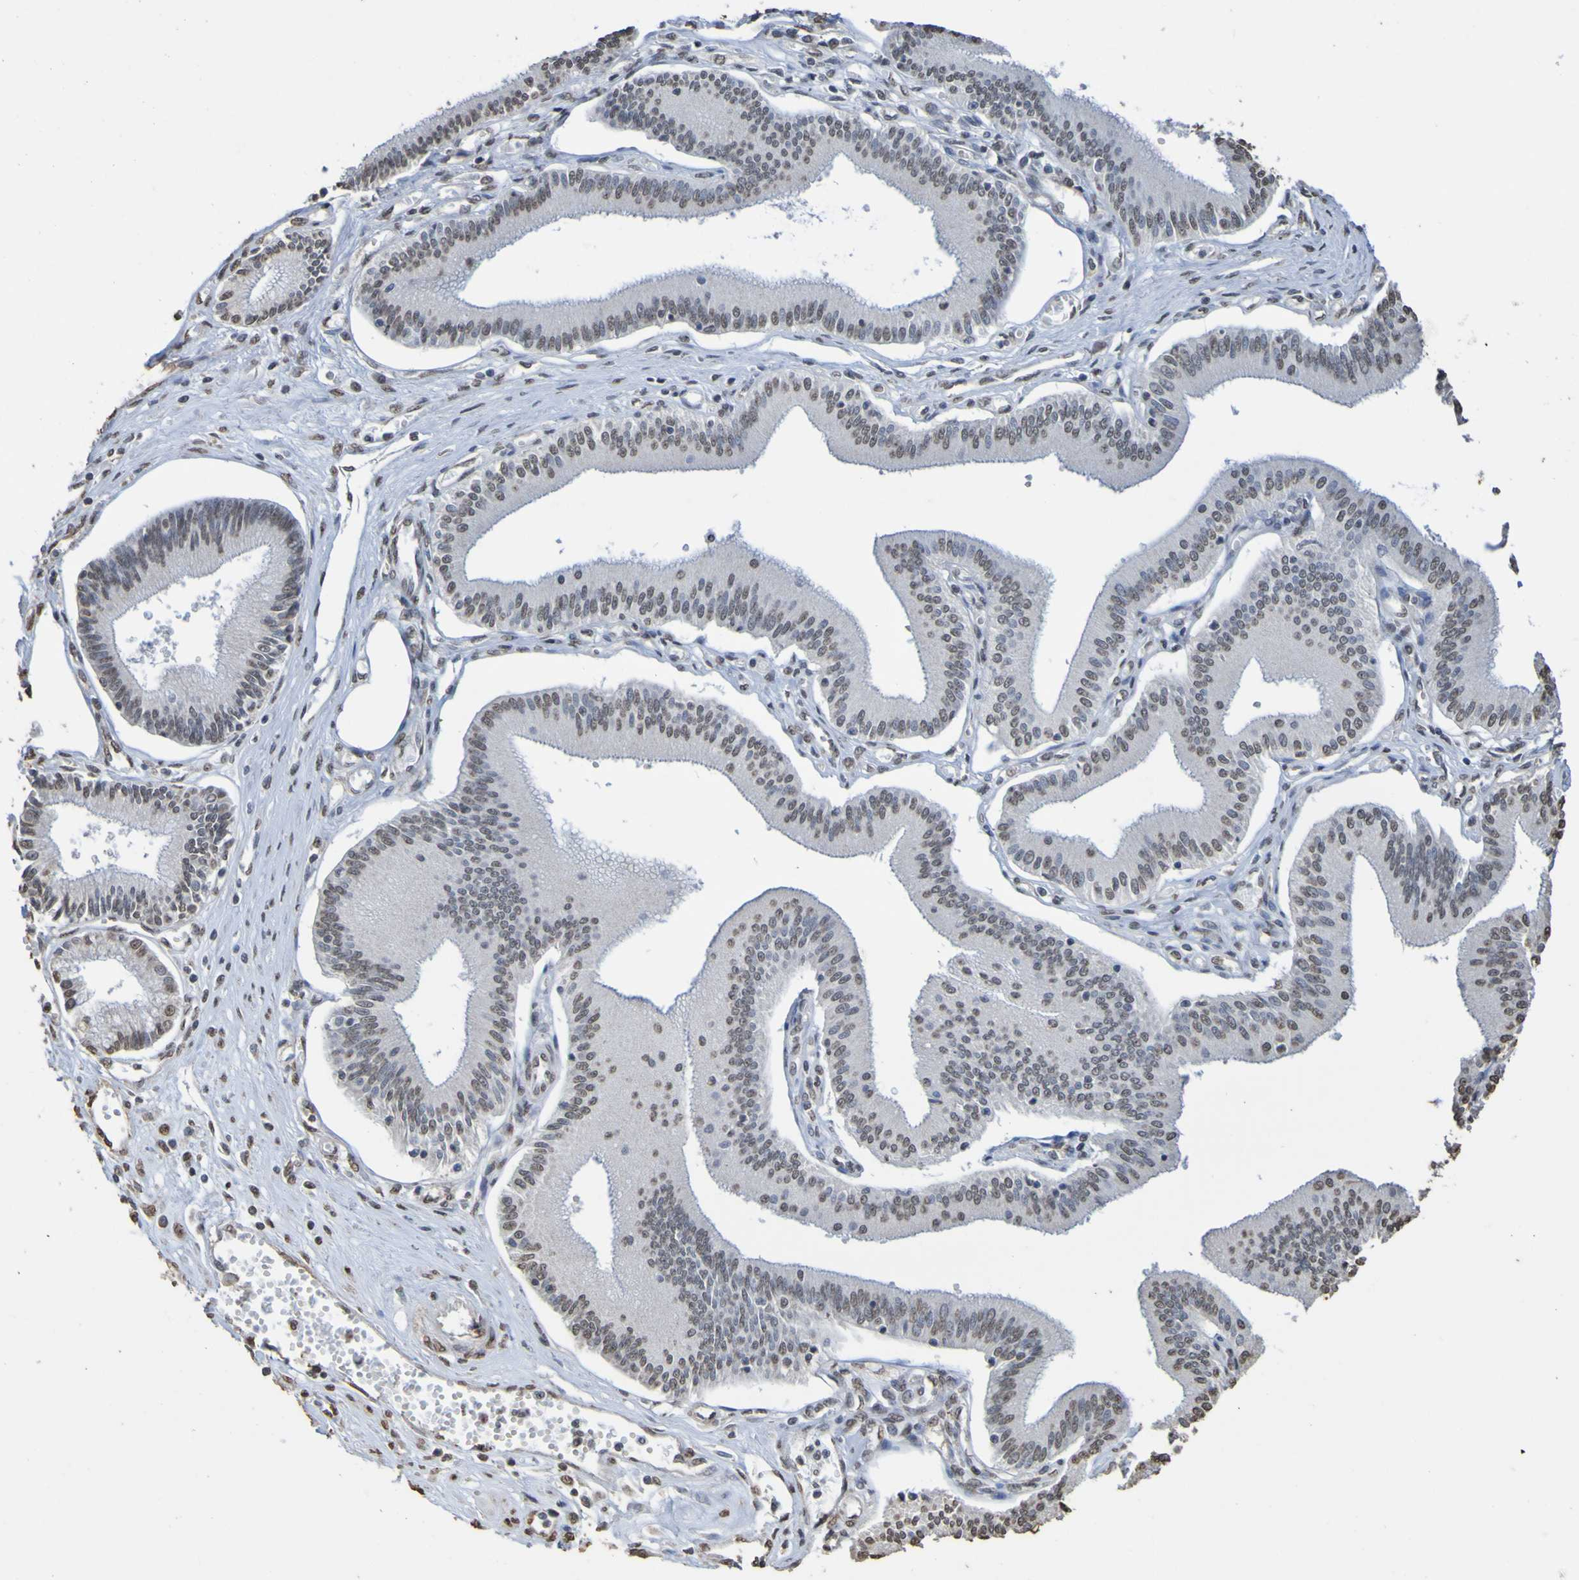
{"staining": {"intensity": "negative", "quantity": "none", "location": "none"}, "tissue": "pancreatic cancer", "cell_type": "Tumor cells", "image_type": "cancer", "snomed": [{"axis": "morphology", "description": "Adenocarcinoma, NOS"}, {"axis": "topography", "description": "Pancreas"}], "caption": "Immunohistochemistry image of human adenocarcinoma (pancreatic) stained for a protein (brown), which reveals no positivity in tumor cells.", "gene": "ALKBH2", "patient": {"sex": "male", "age": 56}}